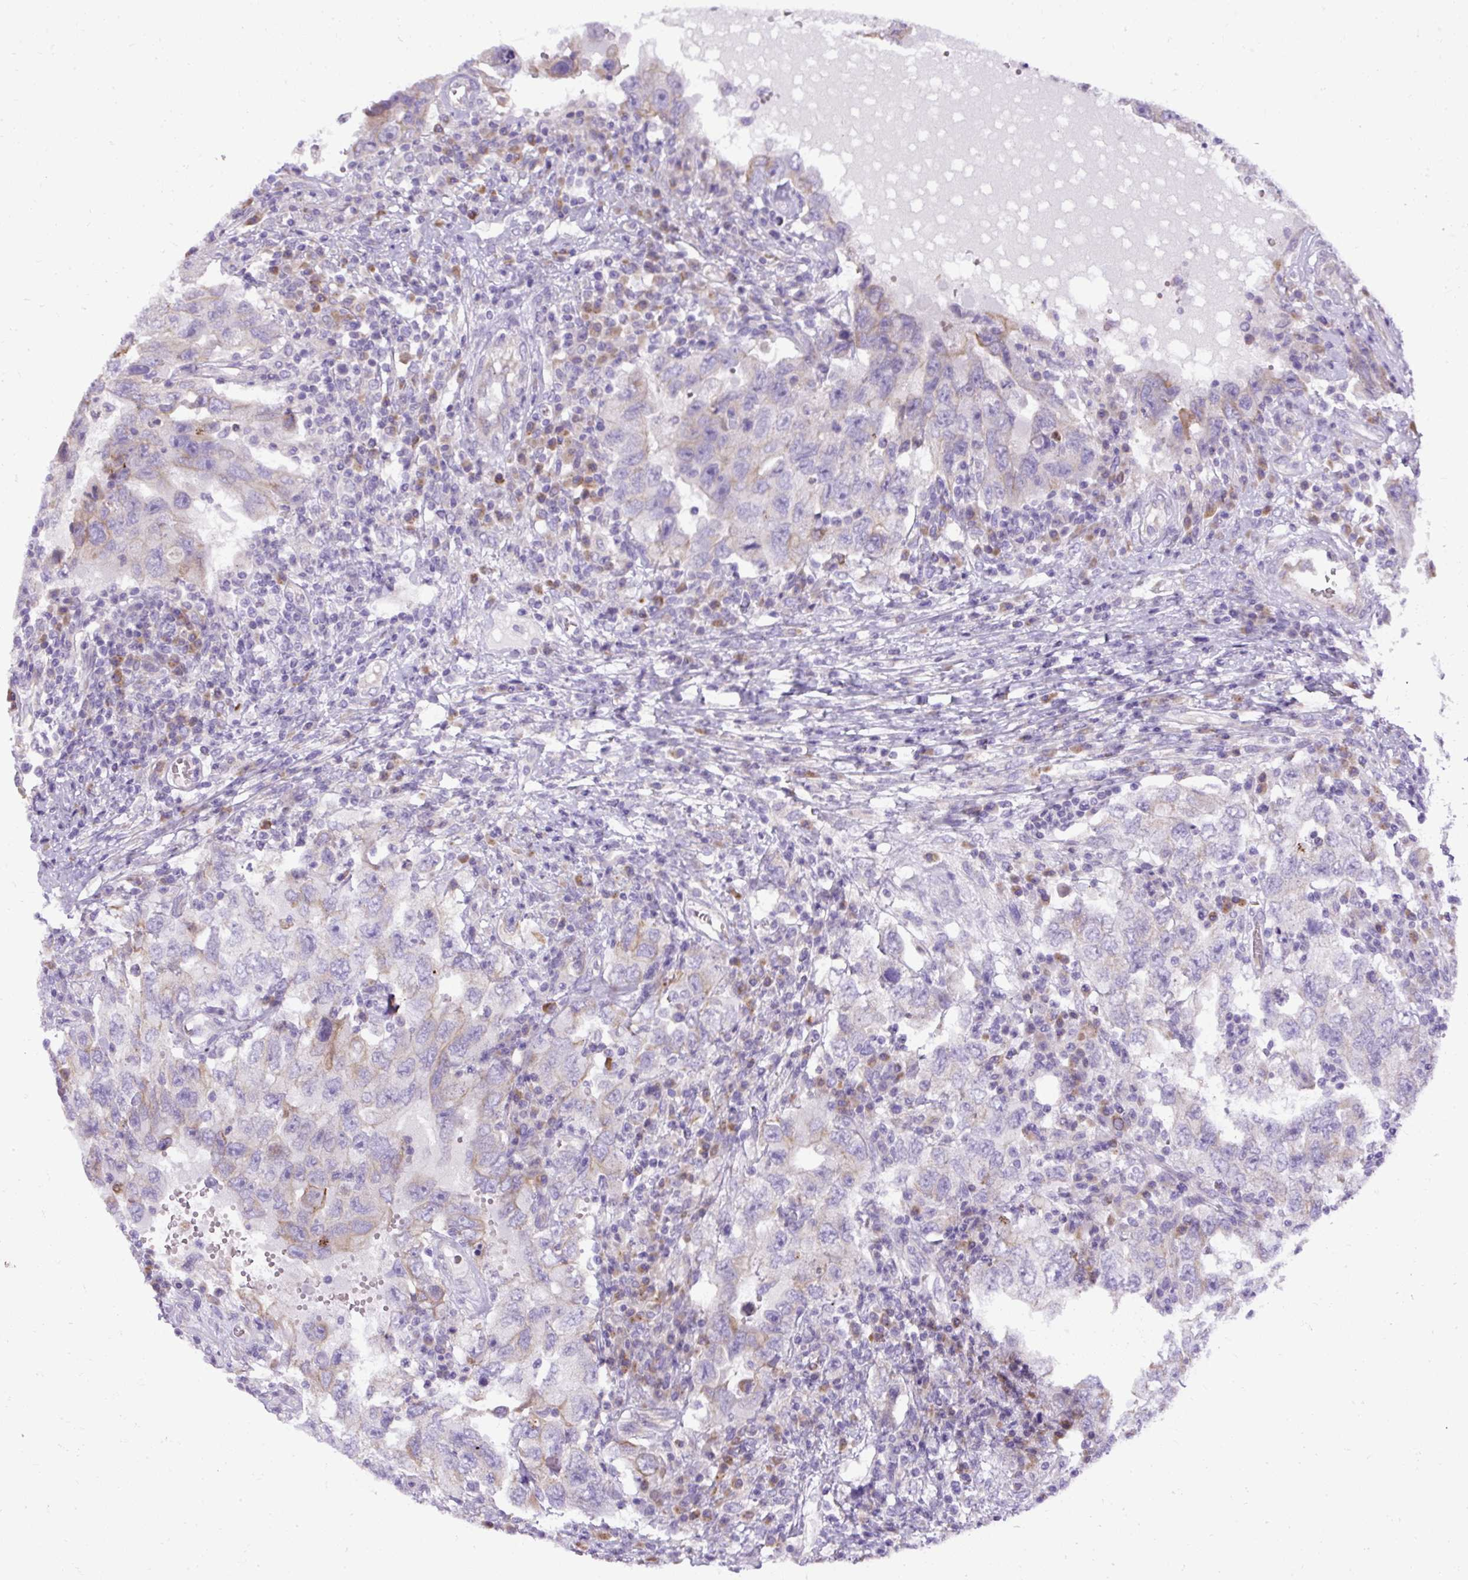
{"staining": {"intensity": "negative", "quantity": "none", "location": "none"}, "tissue": "testis cancer", "cell_type": "Tumor cells", "image_type": "cancer", "snomed": [{"axis": "morphology", "description": "Carcinoma, Embryonal, NOS"}, {"axis": "topography", "description": "Testis"}], "caption": "The IHC micrograph has no significant expression in tumor cells of testis cancer (embryonal carcinoma) tissue. (Brightfield microscopy of DAB (3,3'-diaminobenzidine) immunohistochemistry (IHC) at high magnification).", "gene": "FAM149A", "patient": {"sex": "male", "age": 26}}